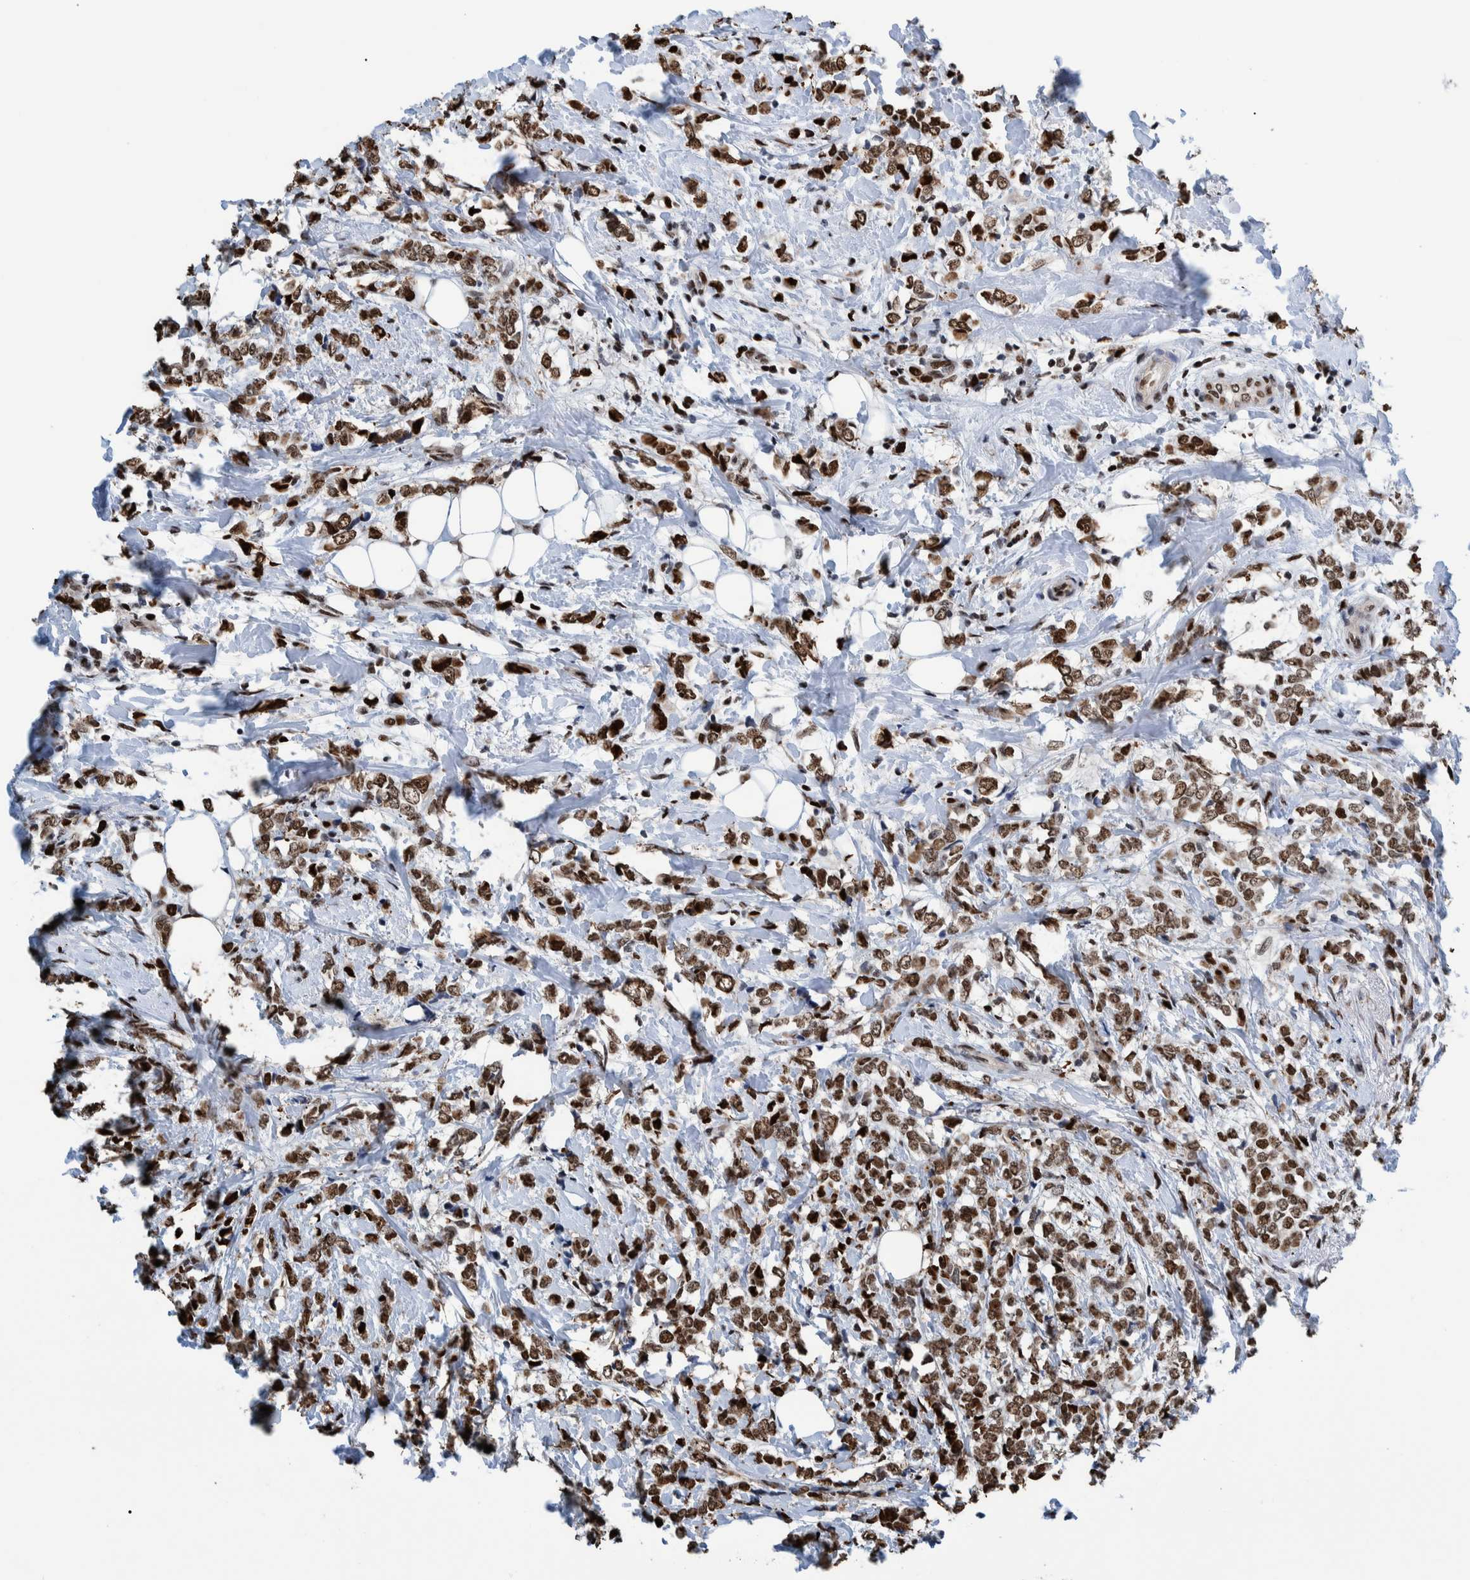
{"staining": {"intensity": "strong", "quantity": ">75%", "location": "nuclear"}, "tissue": "breast cancer", "cell_type": "Tumor cells", "image_type": "cancer", "snomed": [{"axis": "morphology", "description": "Normal tissue, NOS"}, {"axis": "morphology", "description": "Lobular carcinoma"}, {"axis": "topography", "description": "Breast"}], "caption": "Human lobular carcinoma (breast) stained with a brown dye displays strong nuclear positive expression in approximately >75% of tumor cells.", "gene": "HEATR9", "patient": {"sex": "female", "age": 47}}